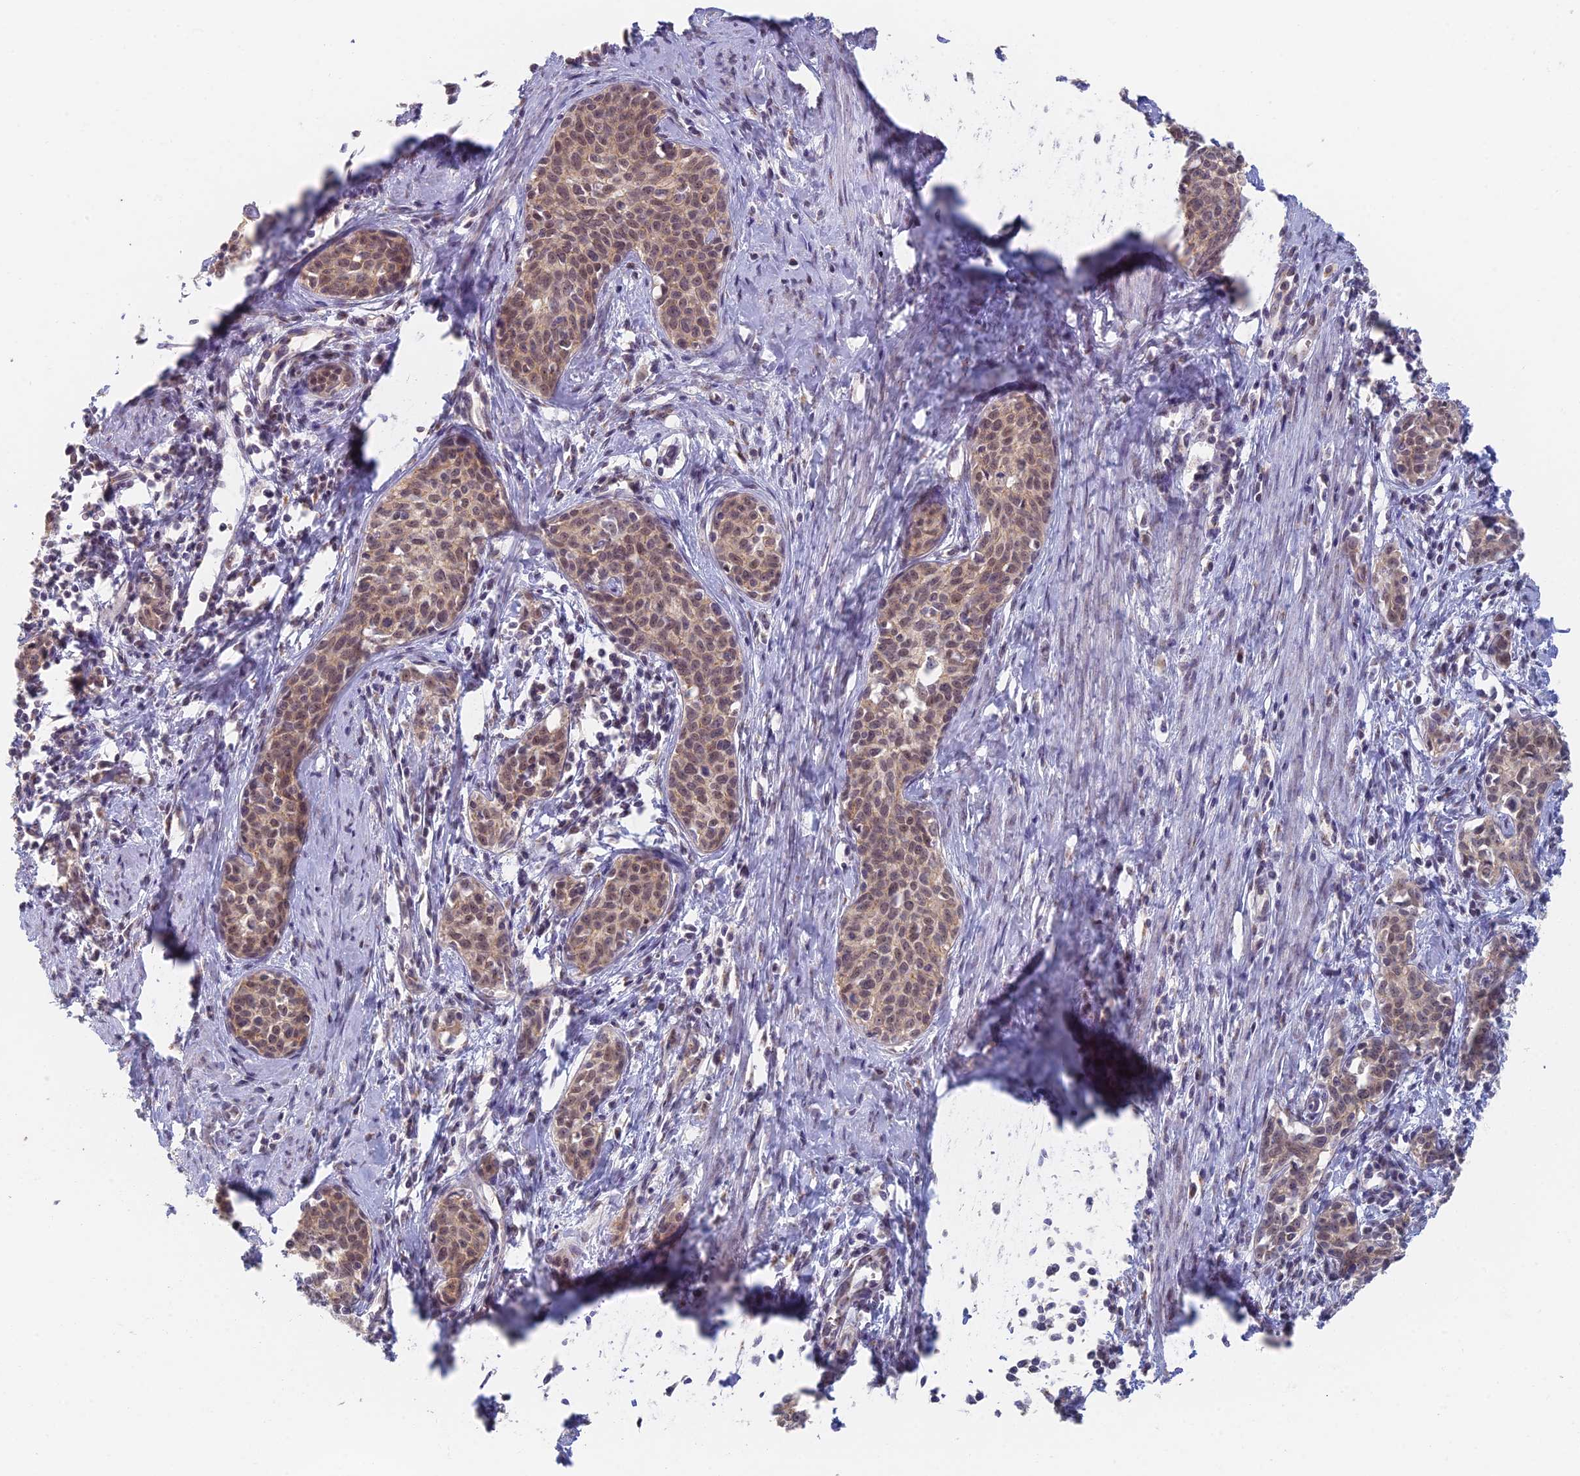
{"staining": {"intensity": "weak", "quantity": ">75%", "location": "cytoplasmic/membranous,nuclear"}, "tissue": "cervical cancer", "cell_type": "Tumor cells", "image_type": "cancer", "snomed": [{"axis": "morphology", "description": "Squamous cell carcinoma, NOS"}, {"axis": "topography", "description": "Cervix"}], "caption": "IHC (DAB (3,3'-diaminobenzidine)) staining of human cervical squamous cell carcinoma exhibits weak cytoplasmic/membranous and nuclear protein positivity in about >75% of tumor cells.", "gene": "GPATCH1", "patient": {"sex": "female", "age": 52}}